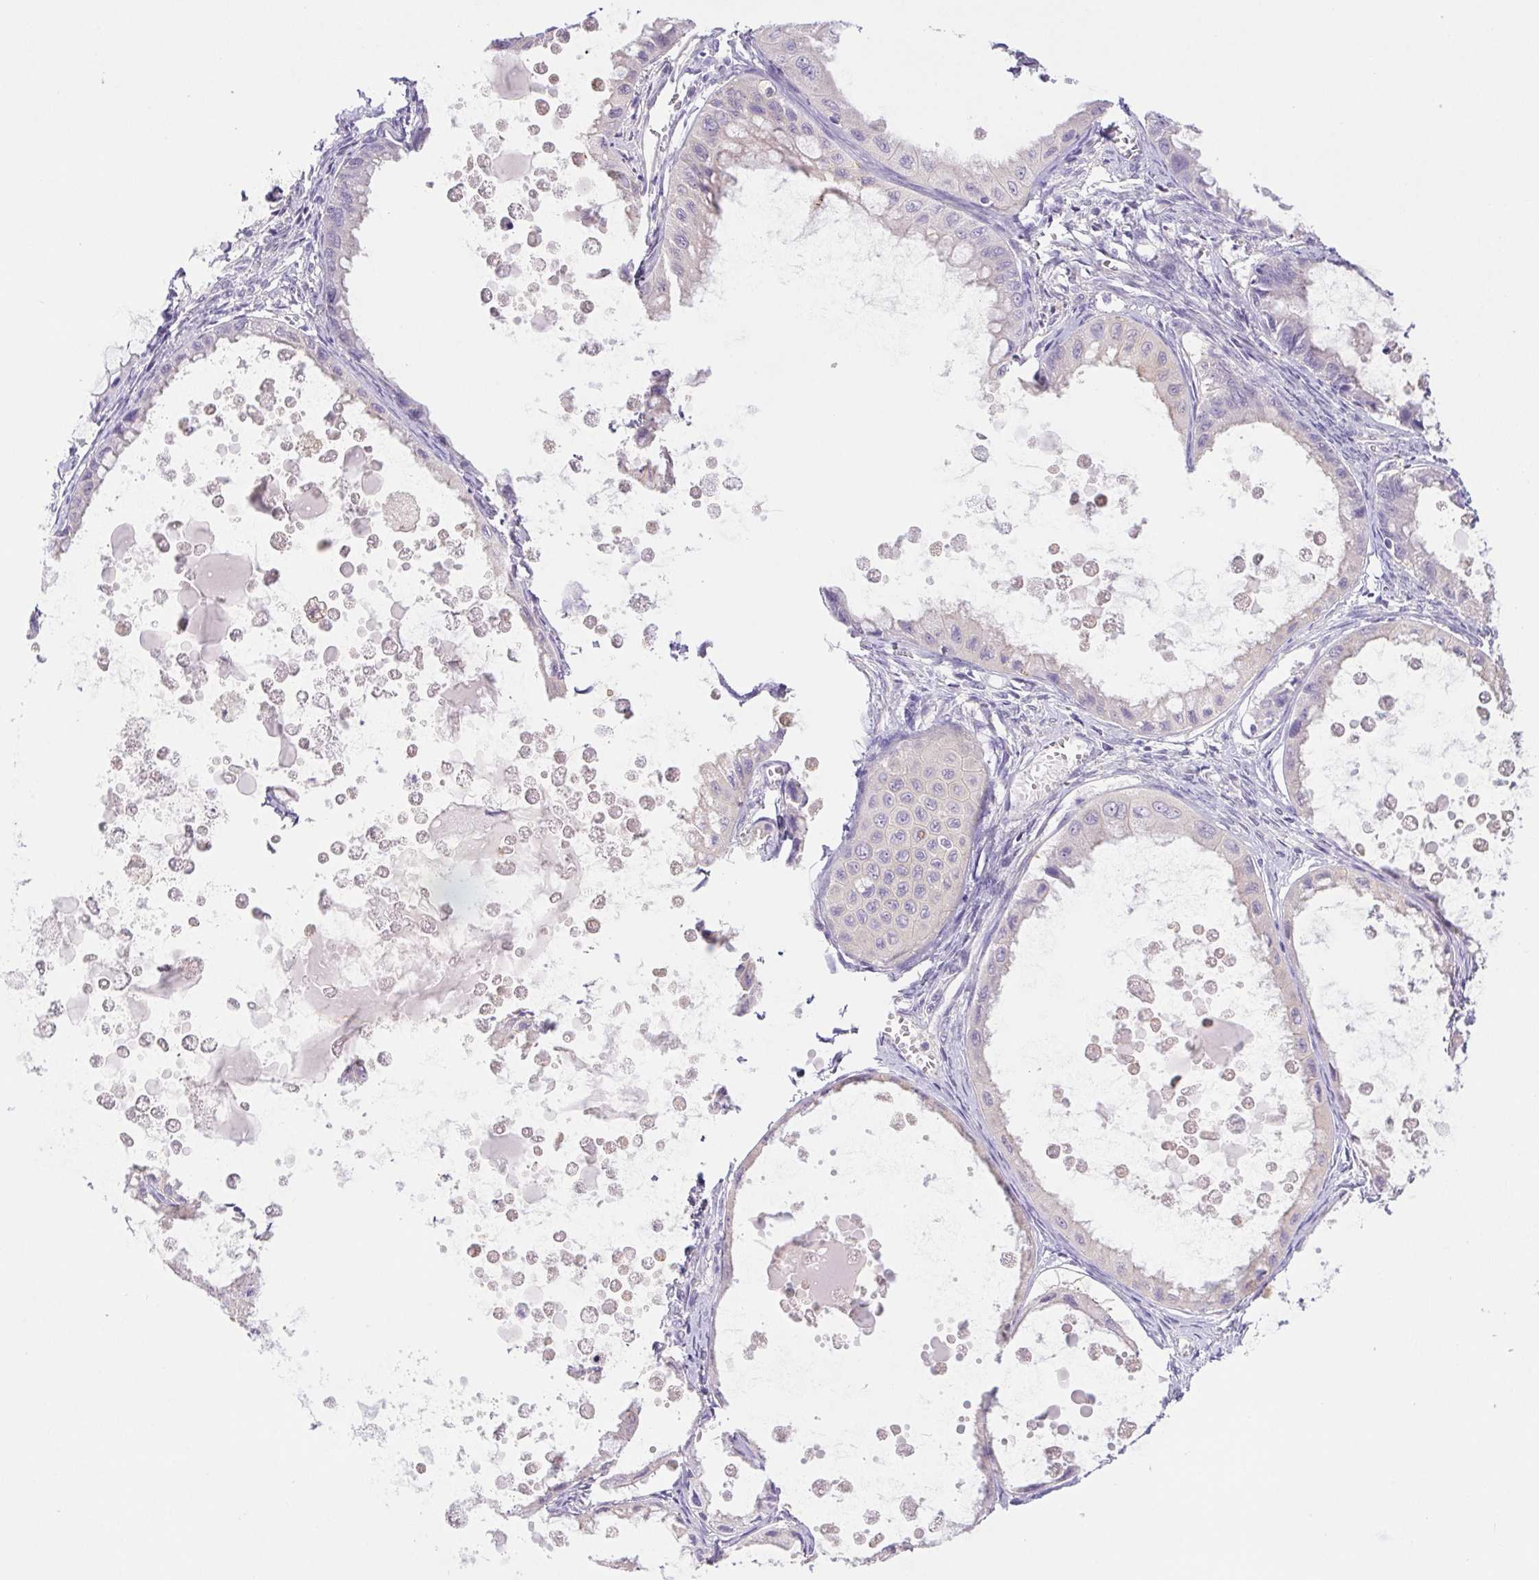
{"staining": {"intensity": "negative", "quantity": "none", "location": "none"}, "tissue": "ovarian cancer", "cell_type": "Tumor cells", "image_type": "cancer", "snomed": [{"axis": "morphology", "description": "Cystadenocarcinoma, mucinous, NOS"}, {"axis": "topography", "description": "Ovary"}], "caption": "Ovarian cancer was stained to show a protein in brown. There is no significant positivity in tumor cells. (Brightfield microscopy of DAB immunohistochemistry at high magnification).", "gene": "DYNC2LI1", "patient": {"sex": "female", "age": 64}}